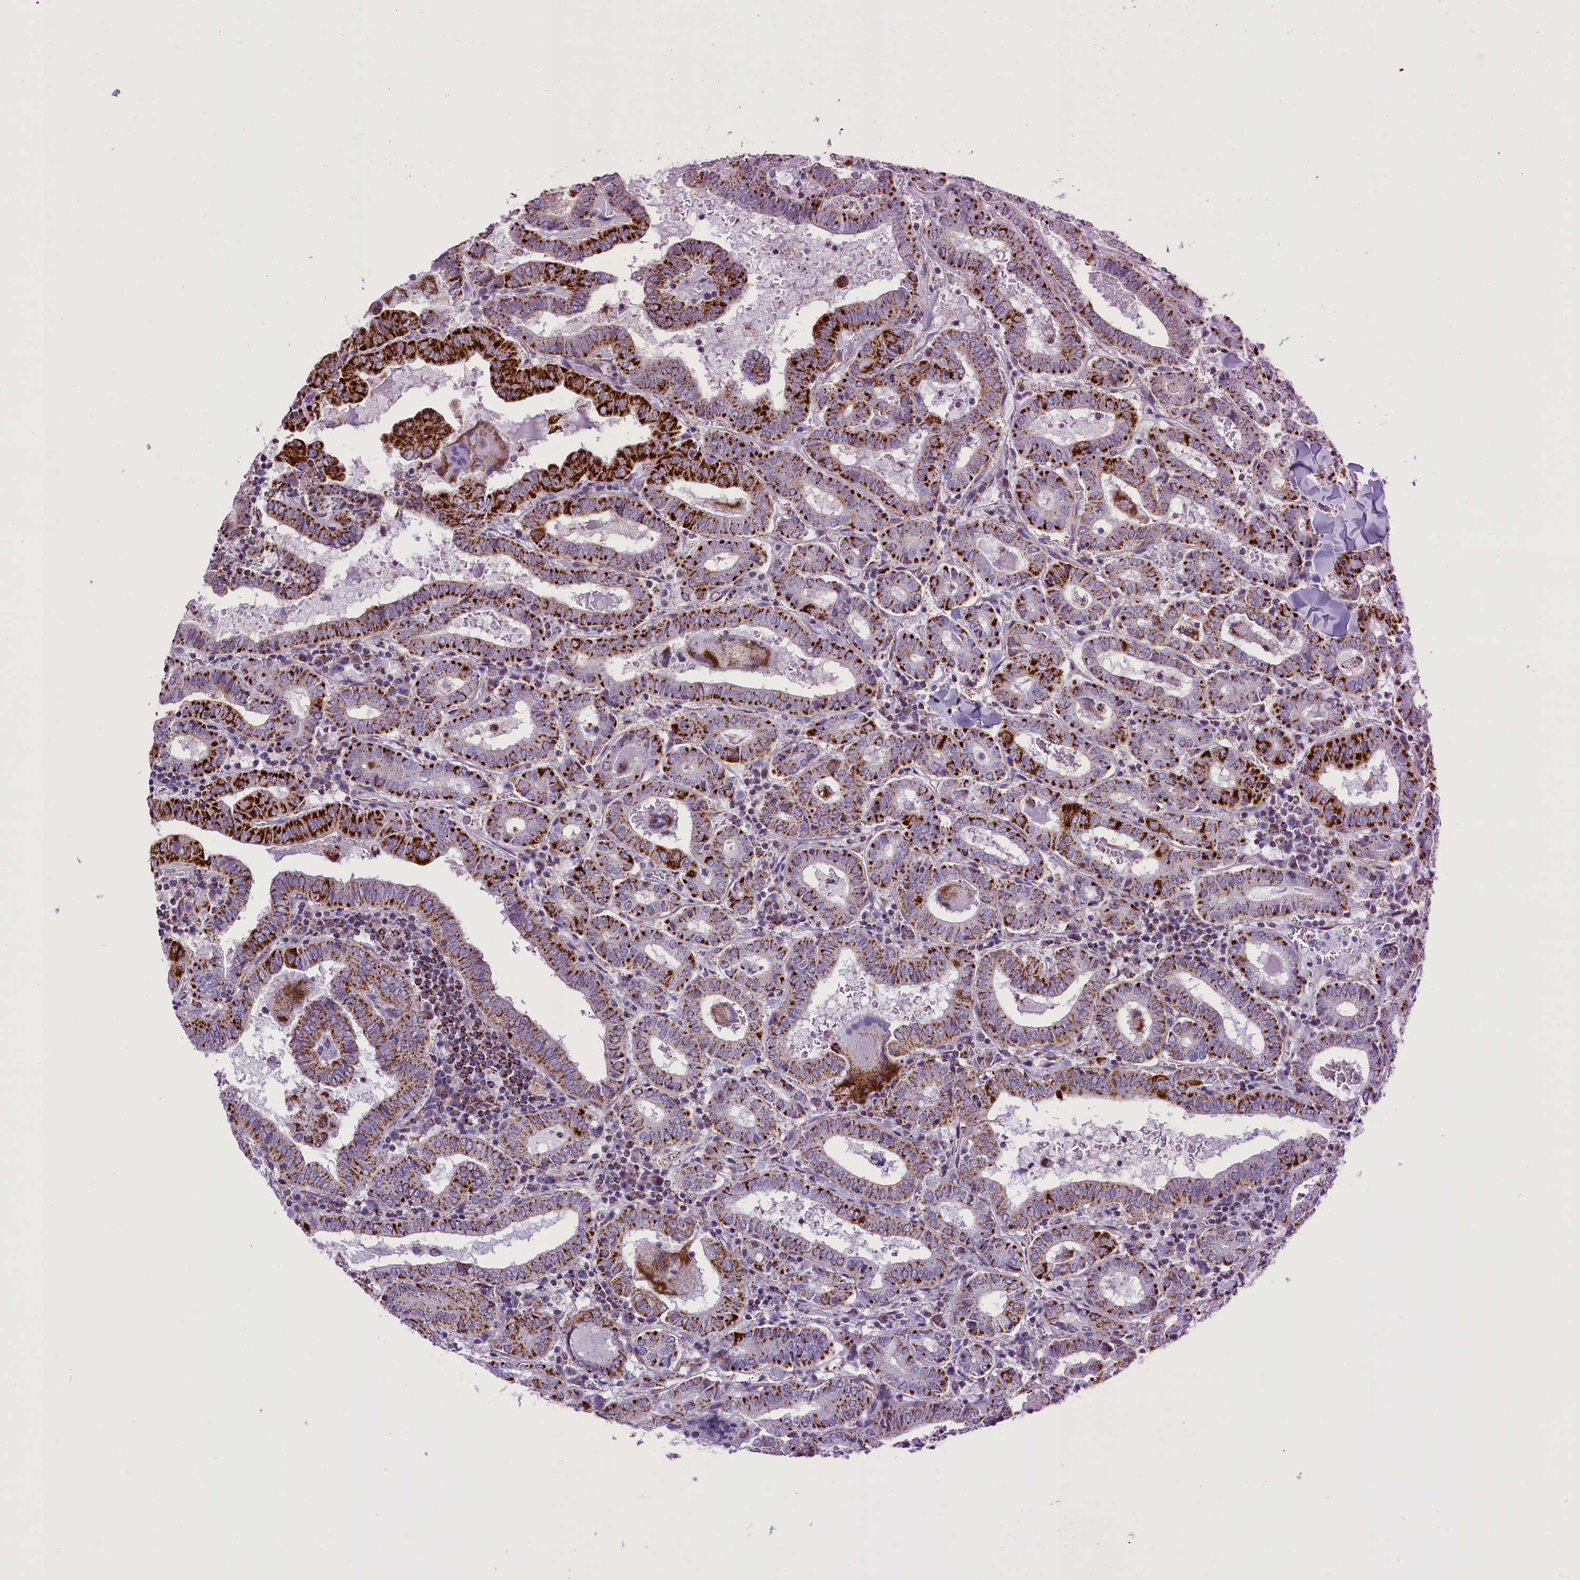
{"staining": {"intensity": "strong", "quantity": ">75%", "location": "cytoplasmic/membranous"}, "tissue": "thyroid cancer", "cell_type": "Tumor cells", "image_type": "cancer", "snomed": [{"axis": "morphology", "description": "Papillary adenocarcinoma, NOS"}, {"axis": "topography", "description": "Thyroid gland"}], "caption": "Thyroid cancer (papillary adenocarcinoma) stained with immunohistochemistry shows strong cytoplasmic/membranous positivity in about >75% of tumor cells. Using DAB (brown) and hematoxylin (blue) stains, captured at high magnification using brightfield microscopy.", "gene": "ICA1L", "patient": {"sex": "female", "age": 72}}